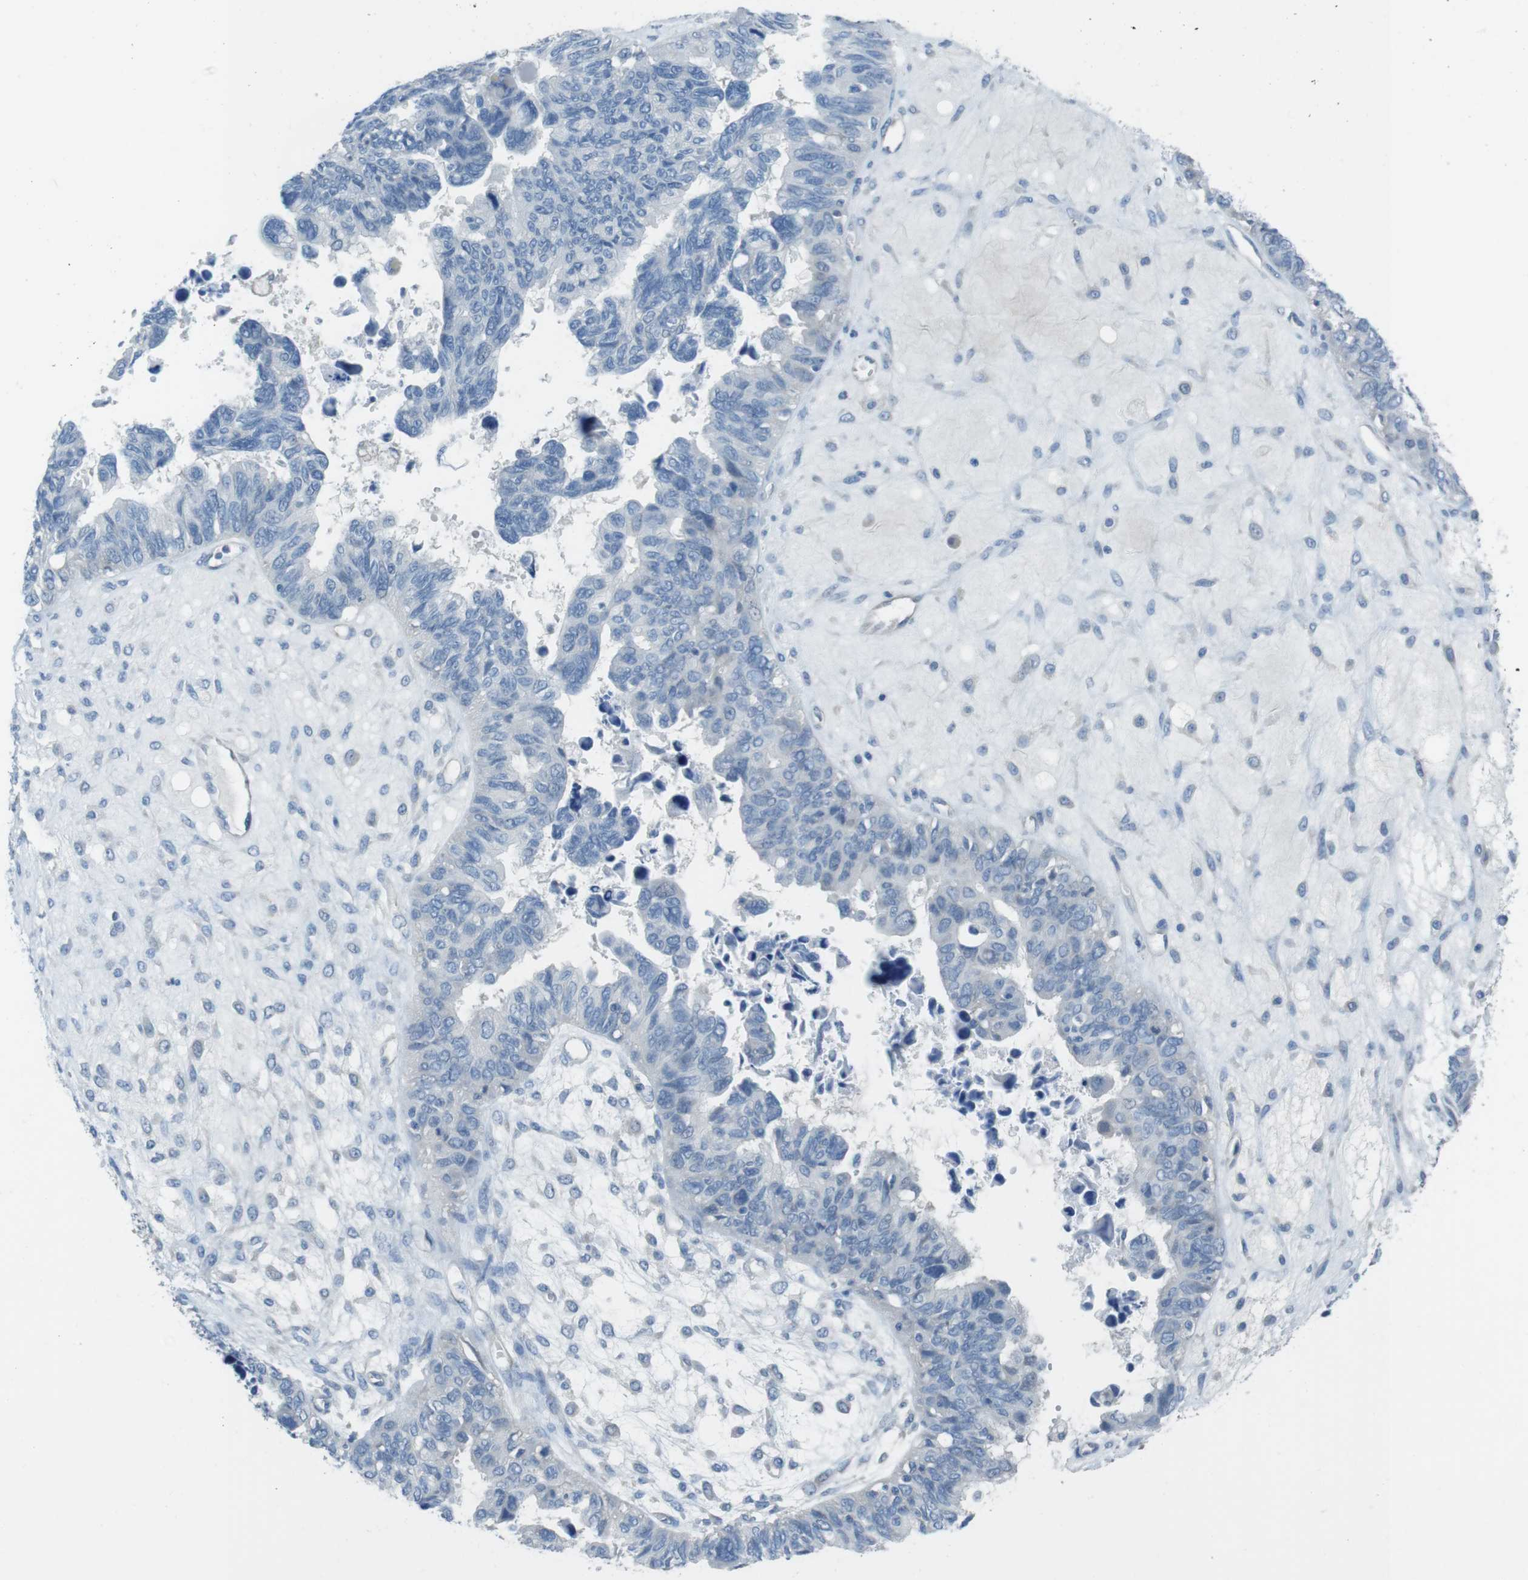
{"staining": {"intensity": "negative", "quantity": "none", "location": "none"}, "tissue": "ovarian cancer", "cell_type": "Tumor cells", "image_type": "cancer", "snomed": [{"axis": "morphology", "description": "Cystadenocarcinoma, serous, NOS"}, {"axis": "topography", "description": "Ovary"}], "caption": "Tumor cells are negative for brown protein staining in ovarian cancer.", "gene": "CYP2C8", "patient": {"sex": "female", "age": 79}}